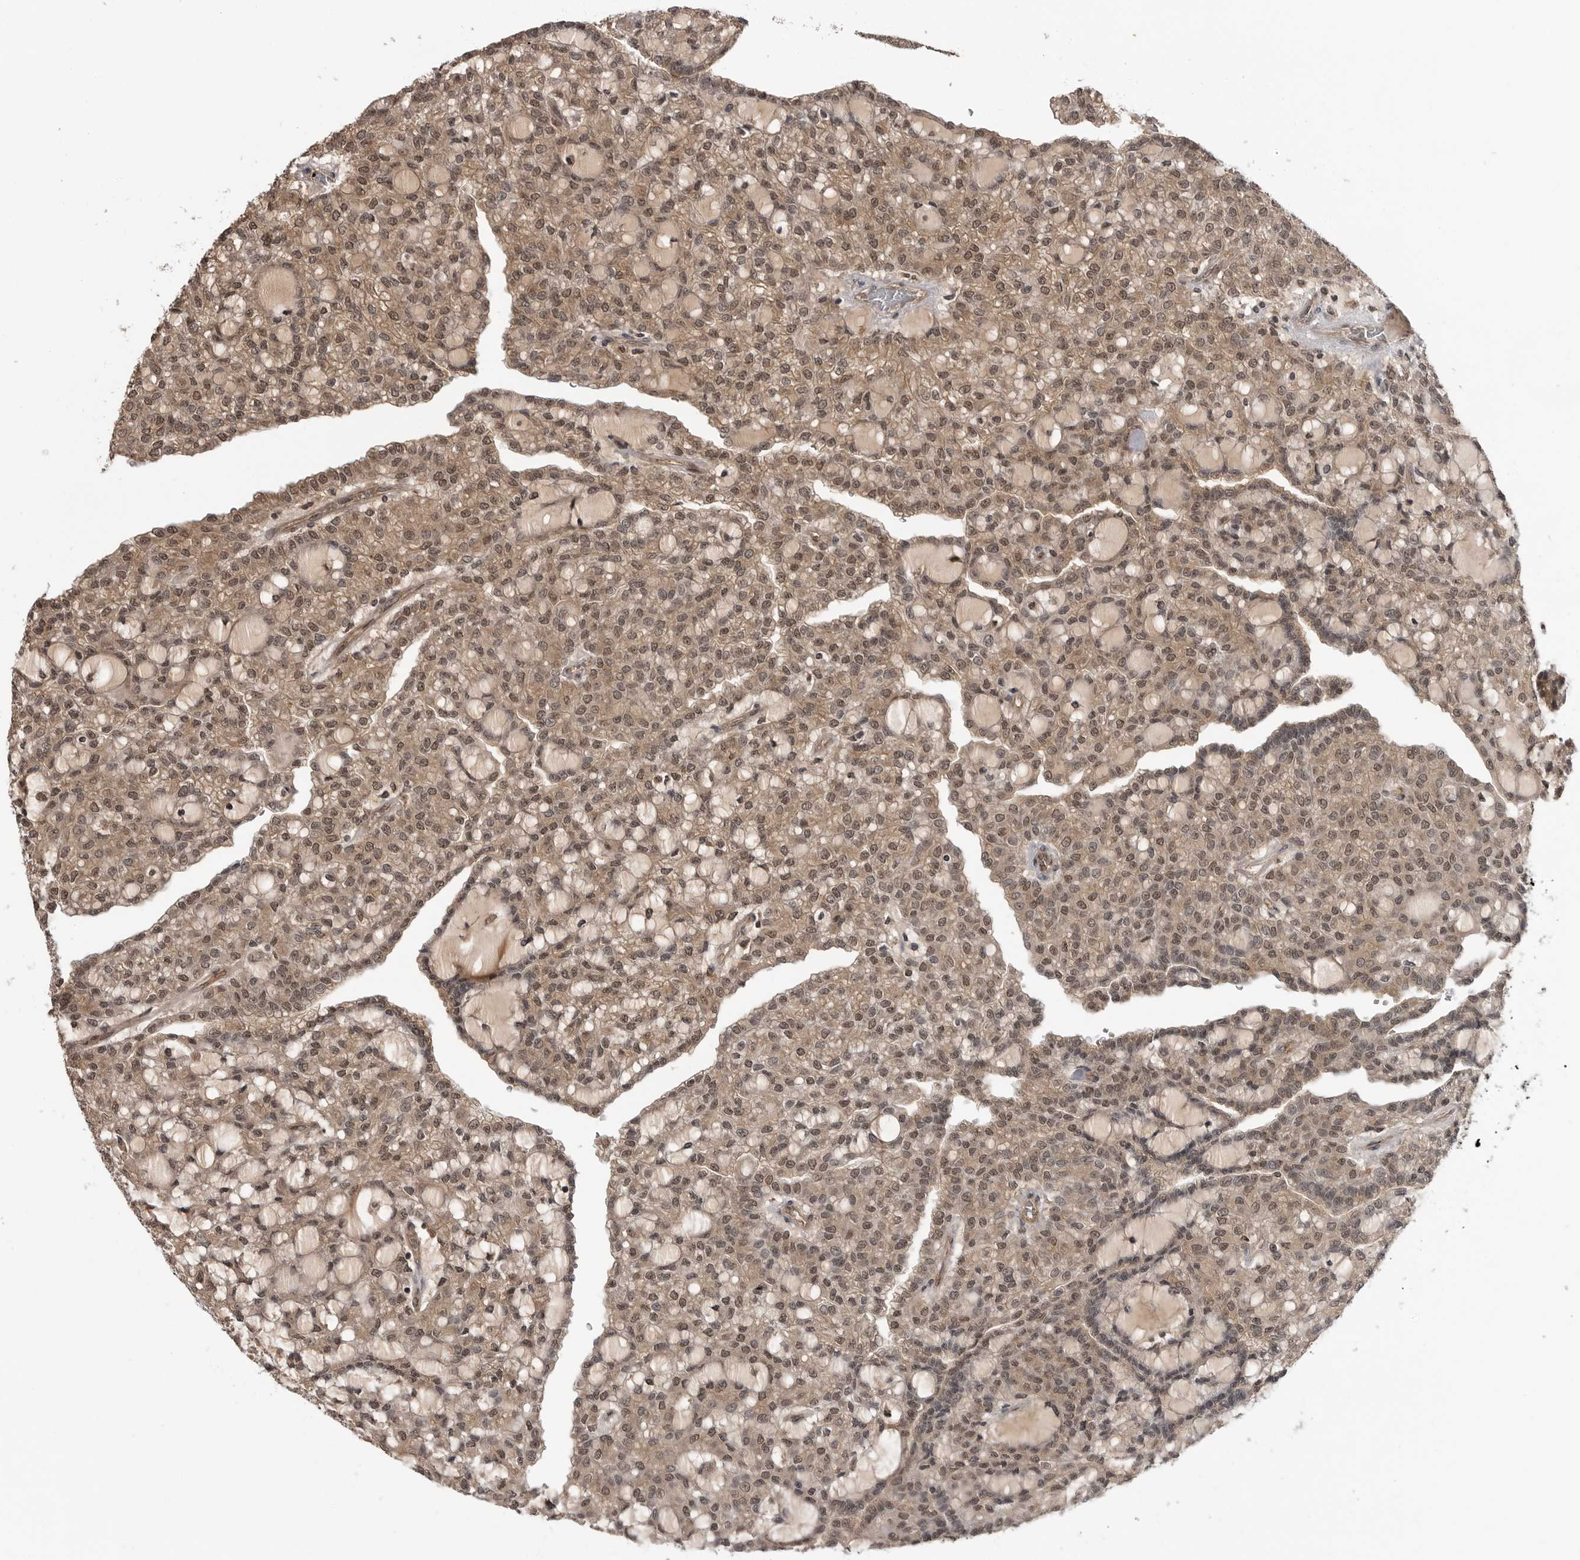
{"staining": {"intensity": "moderate", "quantity": ">75%", "location": "cytoplasmic/membranous,nuclear"}, "tissue": "renal cancer", "cell_type": "Tumor cells", "image_type": "cancer", "snomed": [{"axis": "morphology", "description": "Adenocarcinoma, NOS"}, {"axis": "topography", "description": "Kidney"}], "caption": "Immunohistochemistry (IHC) (DAB) staining of renal cancer (adenocarcinoma) displays moderate cytoplasmic/membranous and nuclear protein expression in about >75% of tumor cells.", "gene": "IL24", "patient": {"sex": "male", "age": 63}}